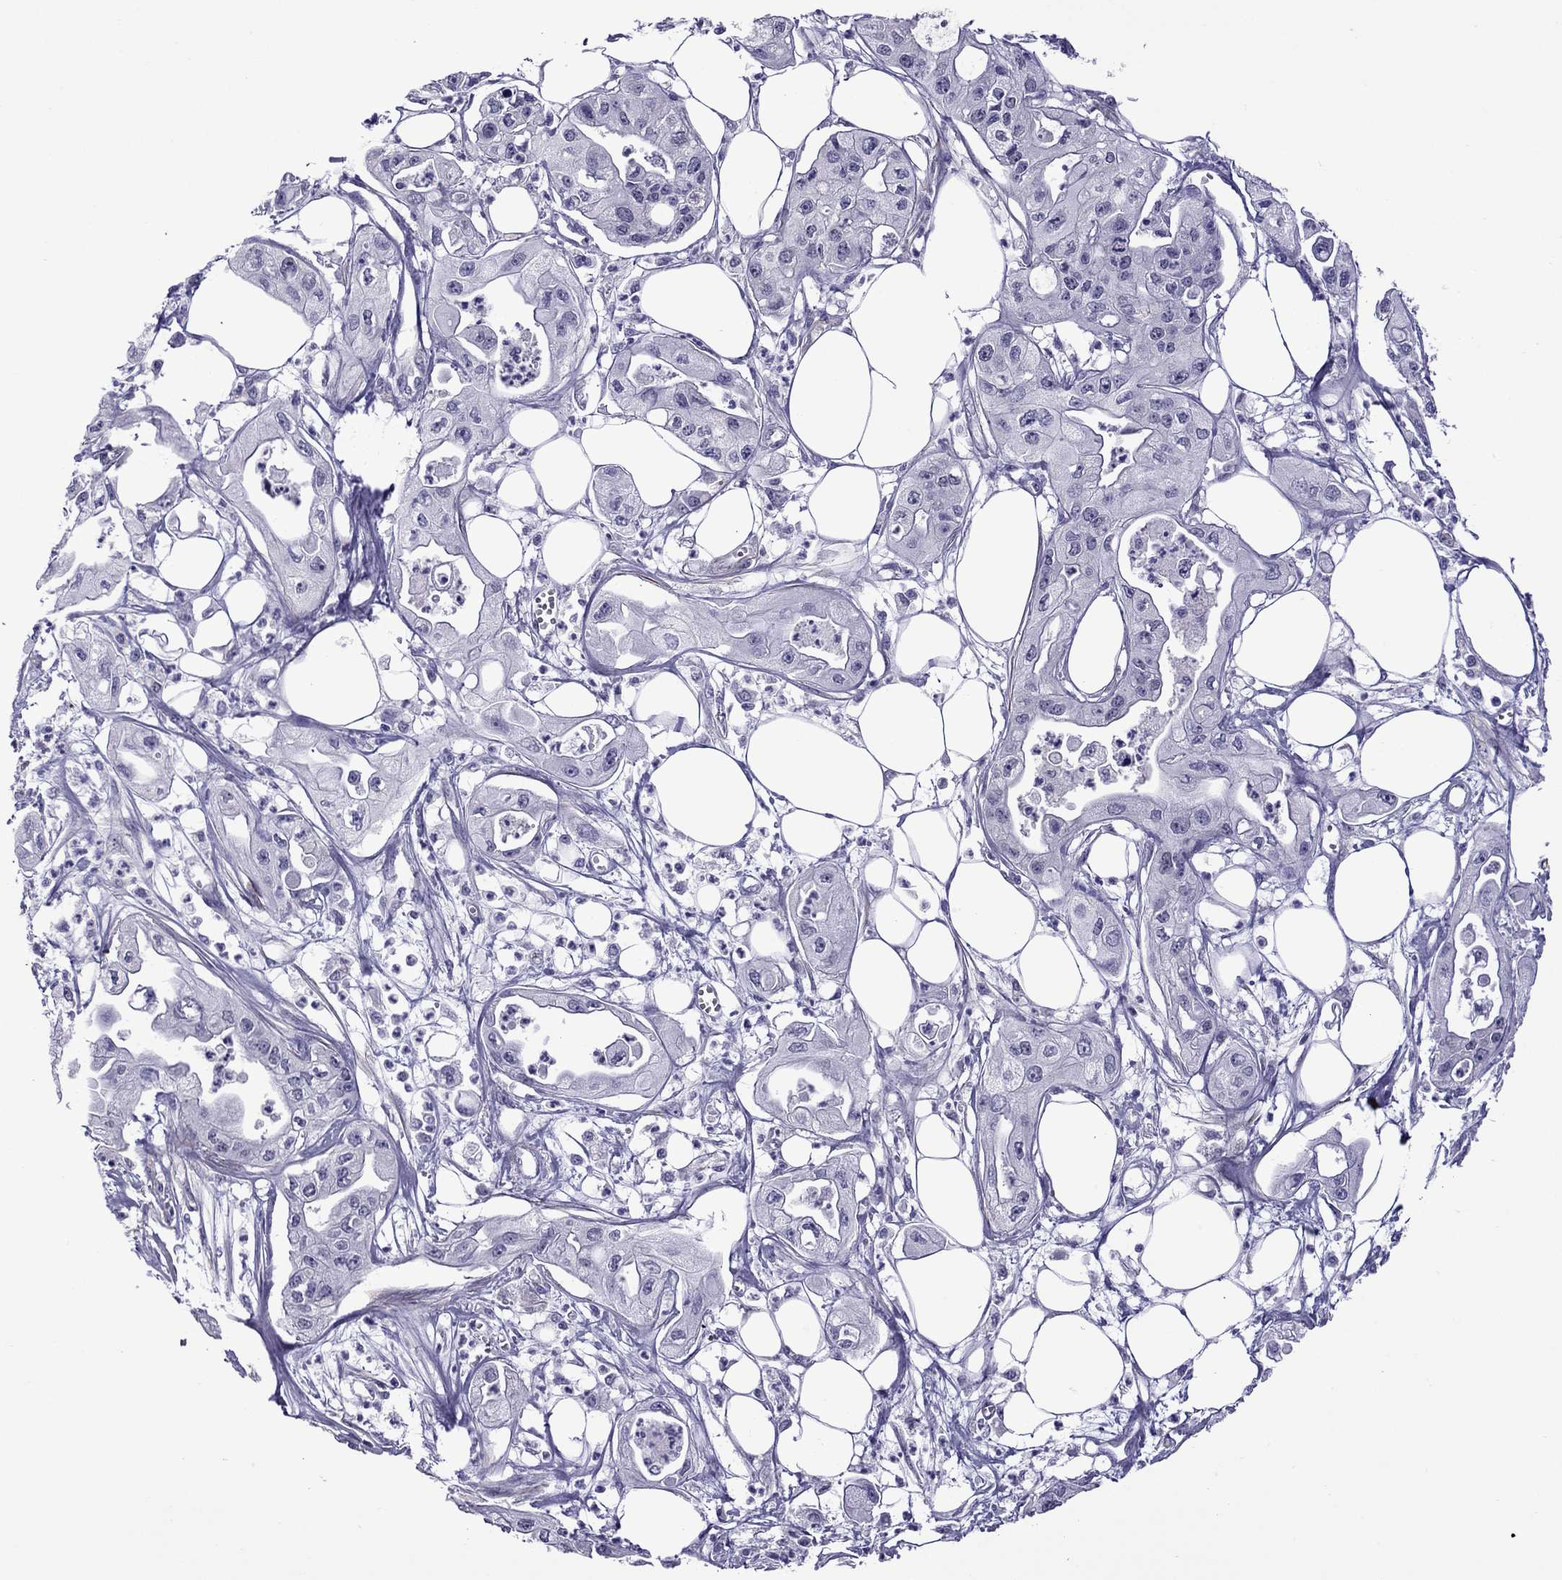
{"staining": {"intensity": "negative", "quantity": "none", "location": "none"}, "tissue": "pancreatic cancer", "cell_type": "Tumor cells", "image_type": "cancer", "snomed": [{"axis": "morphology", "description": "Adenocarcinoma, NOS"}, {"axis": "topography", "description": "Pancreas"}], "caption": "This photomicrograph is of pancreatic adenocarcinoma stained with immunohistochemistry to label a protein in brown with the nuclei are counter-stained blue. There is no expression in tumor cells.", "gene": "CHRNA5", "patient": {"sex": "male", "age": 70}}